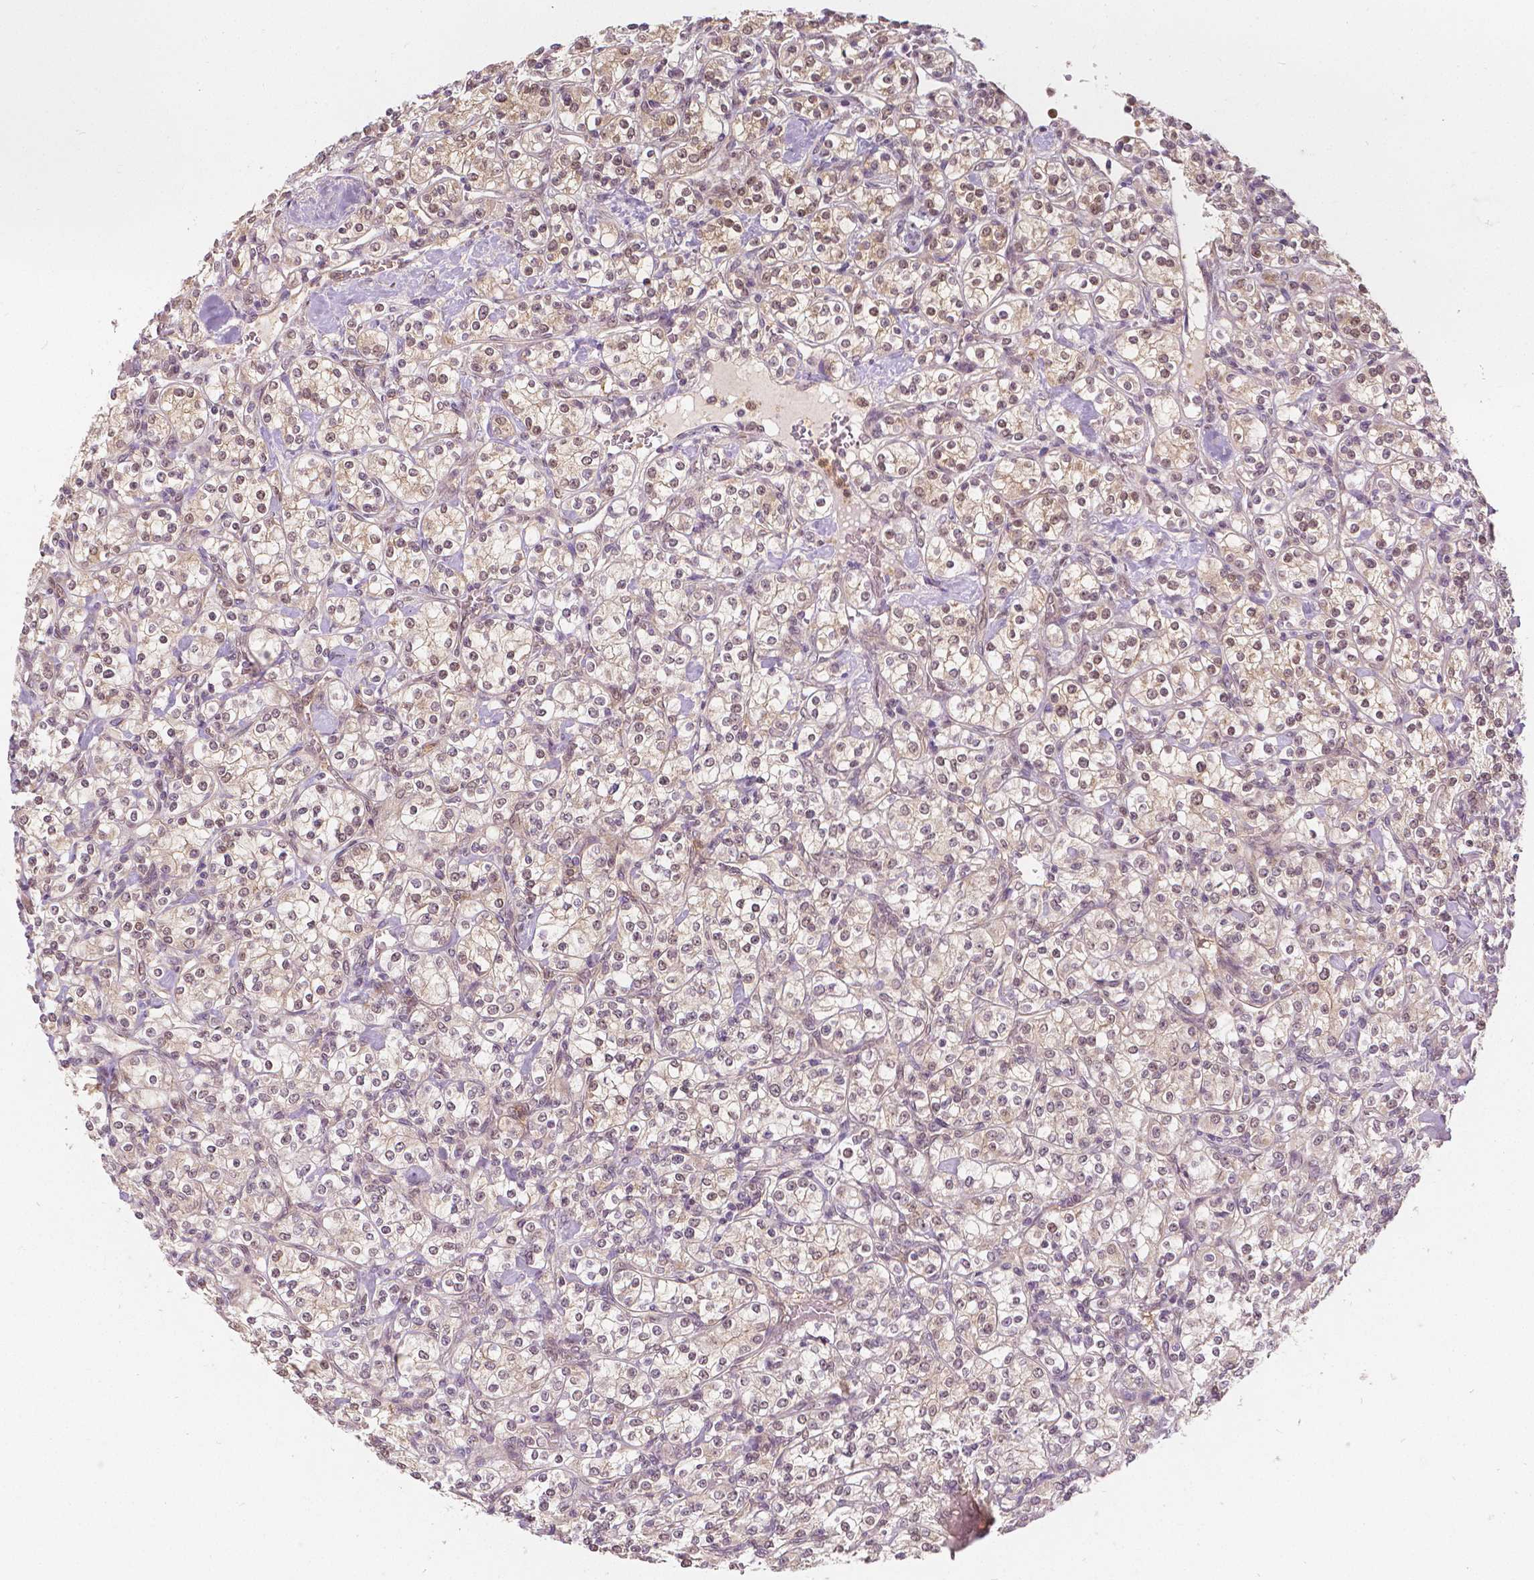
{"staining": {"intensity": "weak", "quantity": "25%-75%", "location": "cytoplasmic/membranous,nuclear"}, "tissue": "renal cancer", "cell_type": "Tumor cells", "image_type": "cancer", "snomed": [{"axis": "morphology", "description": "Adenocarcinoma, NOS"}, {"axis": "topography", "description": "Kidney"}], "caption": "DAB immunohistochemical staining of renal cancer exhibits weak cytoplasmic/membranous and nuclear protein positivity in approximately 25%-75% of tumor cells.", "gene": "NAPRT", "patient": {"sex": "male", "age": 77}}